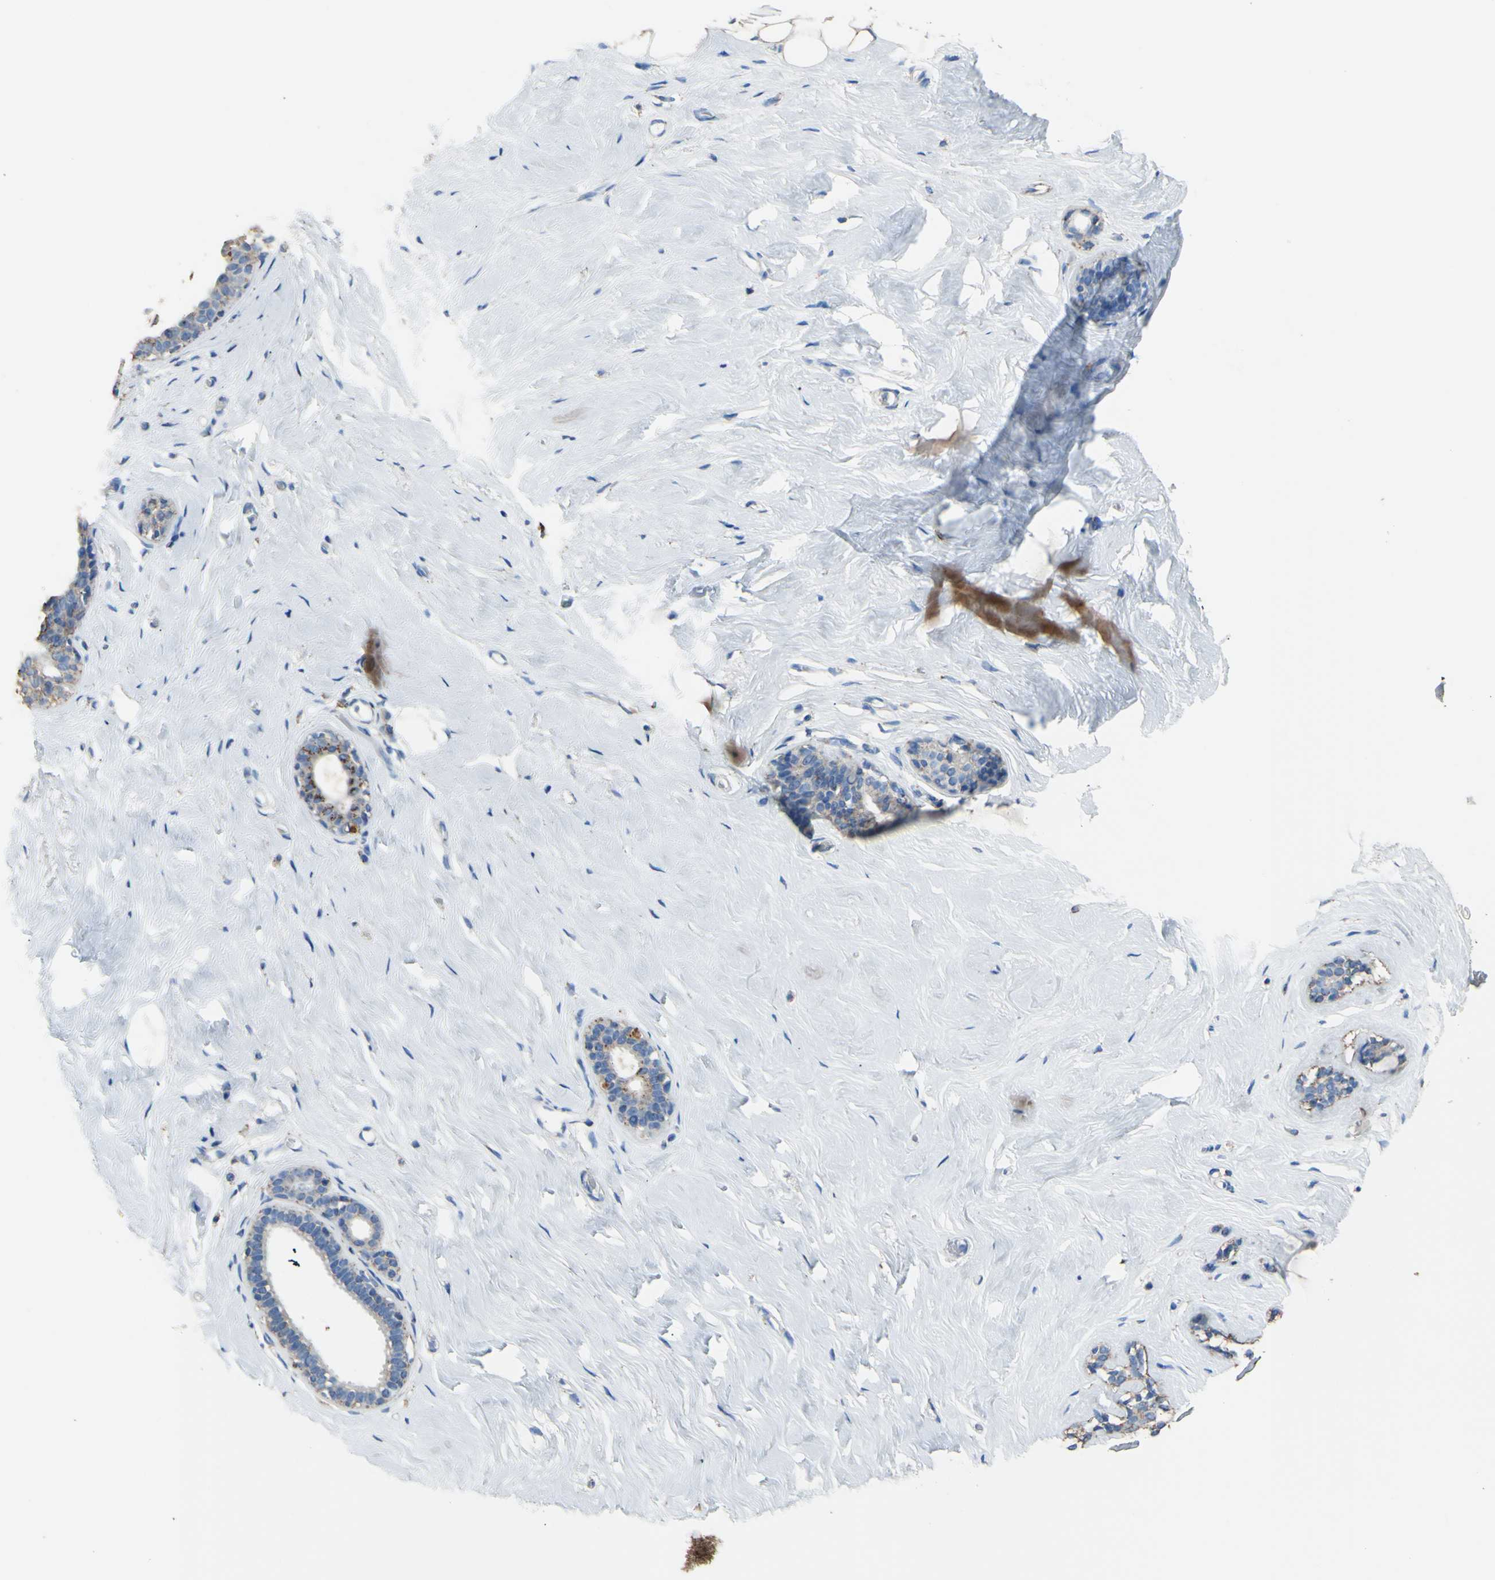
{"staining": {"intensity": "negative", "quantity": "none", "location": "none"}, "tissue": "breast", "cell_type": "Adipocytes", "image_type": "normal", "snomed": [{"axis": "morphology", "description": "Normal tissue, NOS"}, {"axis": "topography", "description": "Breast"}], "caption": "Adipocytes show no significant protein positivity in normal breast.", "gene": "CMKLR2", "patient": {"sex": "female", "age": 75}}